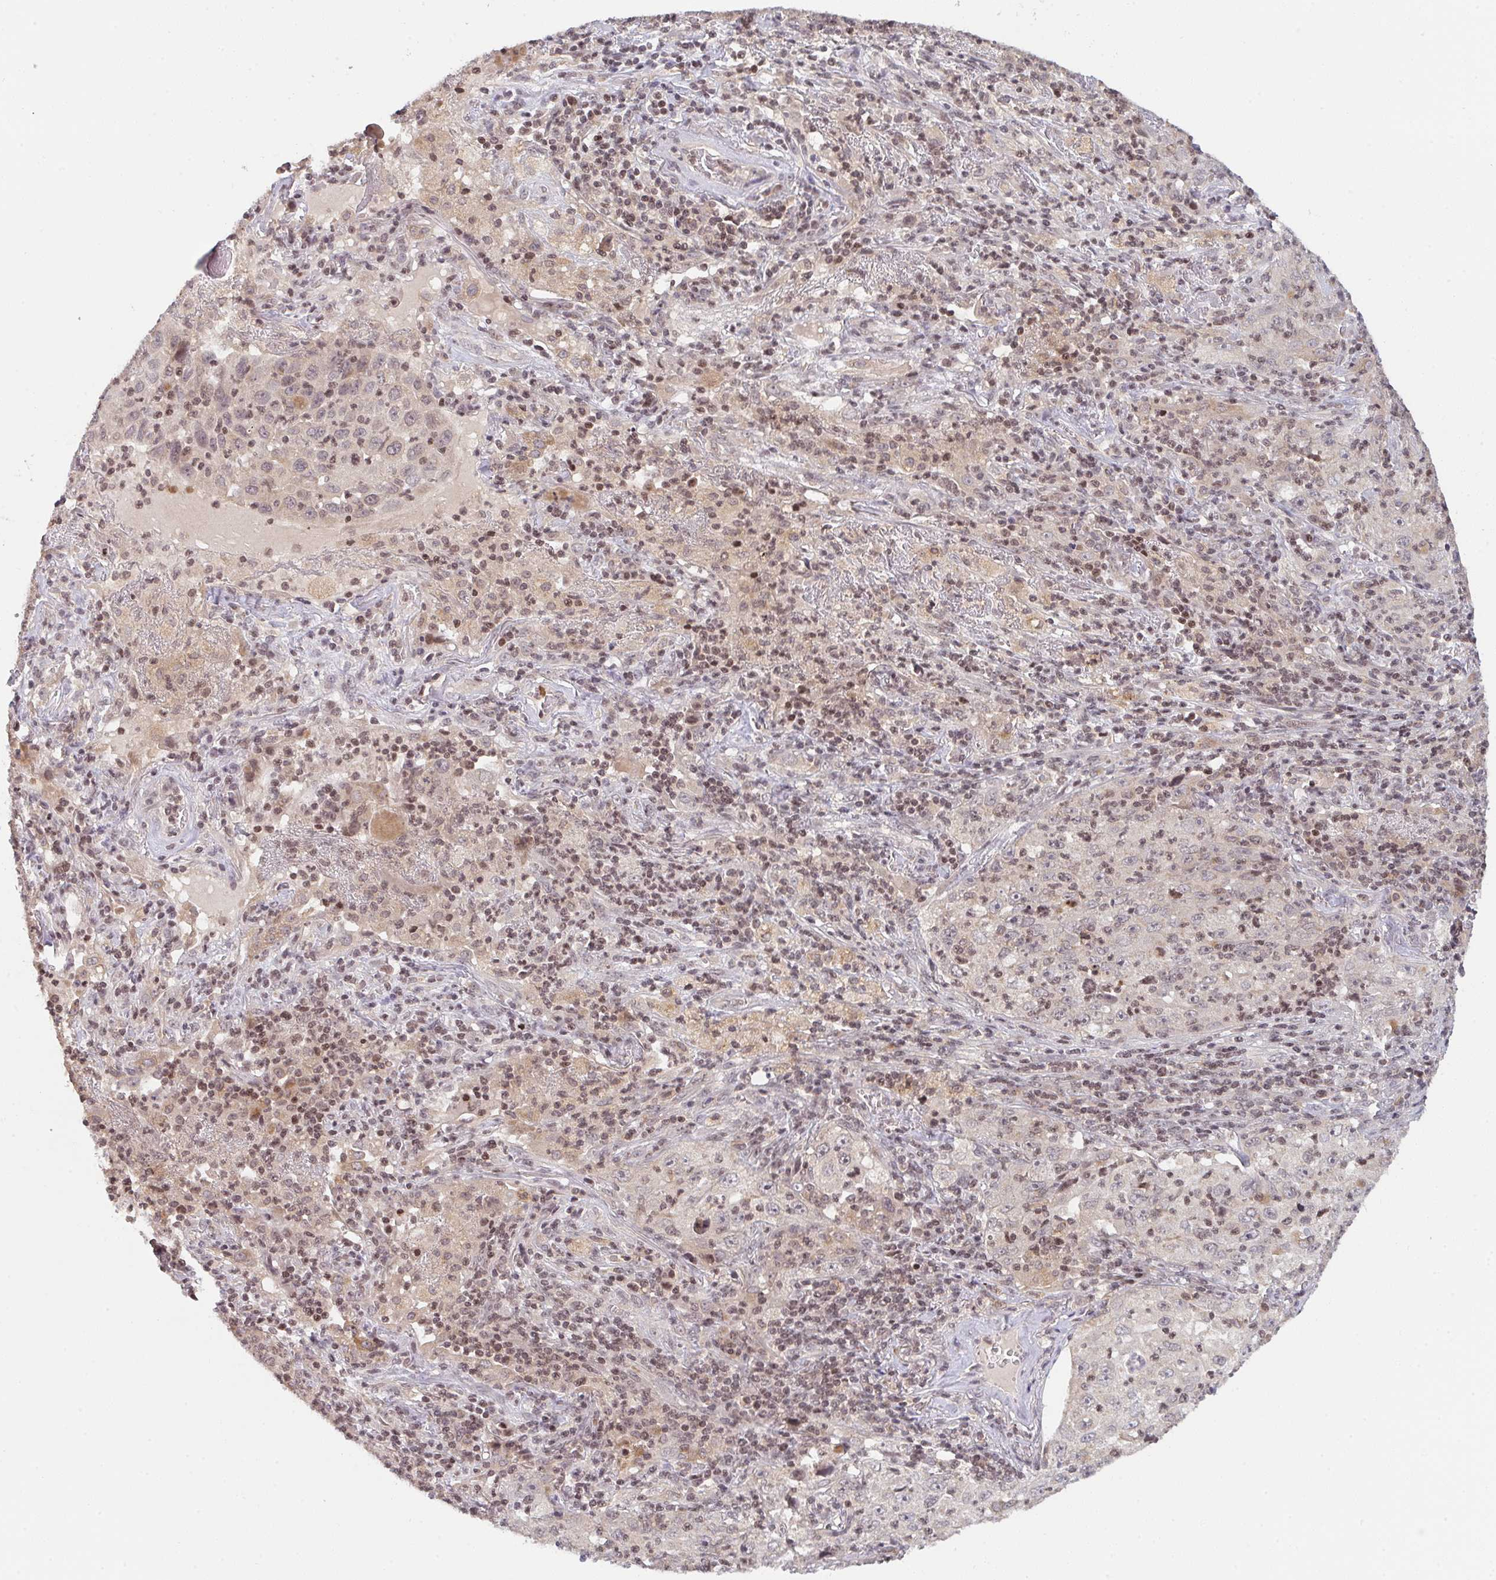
{"staining": {"intensity": "weak", "quantity": "<25%", "location": "nuclear"}, "tissue": "lung cancer", "cell_type": "Tumor cells", "image_type": "cancer", "snomed": [{"axis": "morphology", "description": "Squamous cell carcinoma, NOS"}, {"axis": "topography", "description": "Lung"}], "caption": "This is an immunohistochemistry (IHC) photomicrograph of human squamous cell carcinoma (lung). There is no positivity in tumor cells.", "gene": "DCST1", "patient": {"sex": "male", "age": 71}}